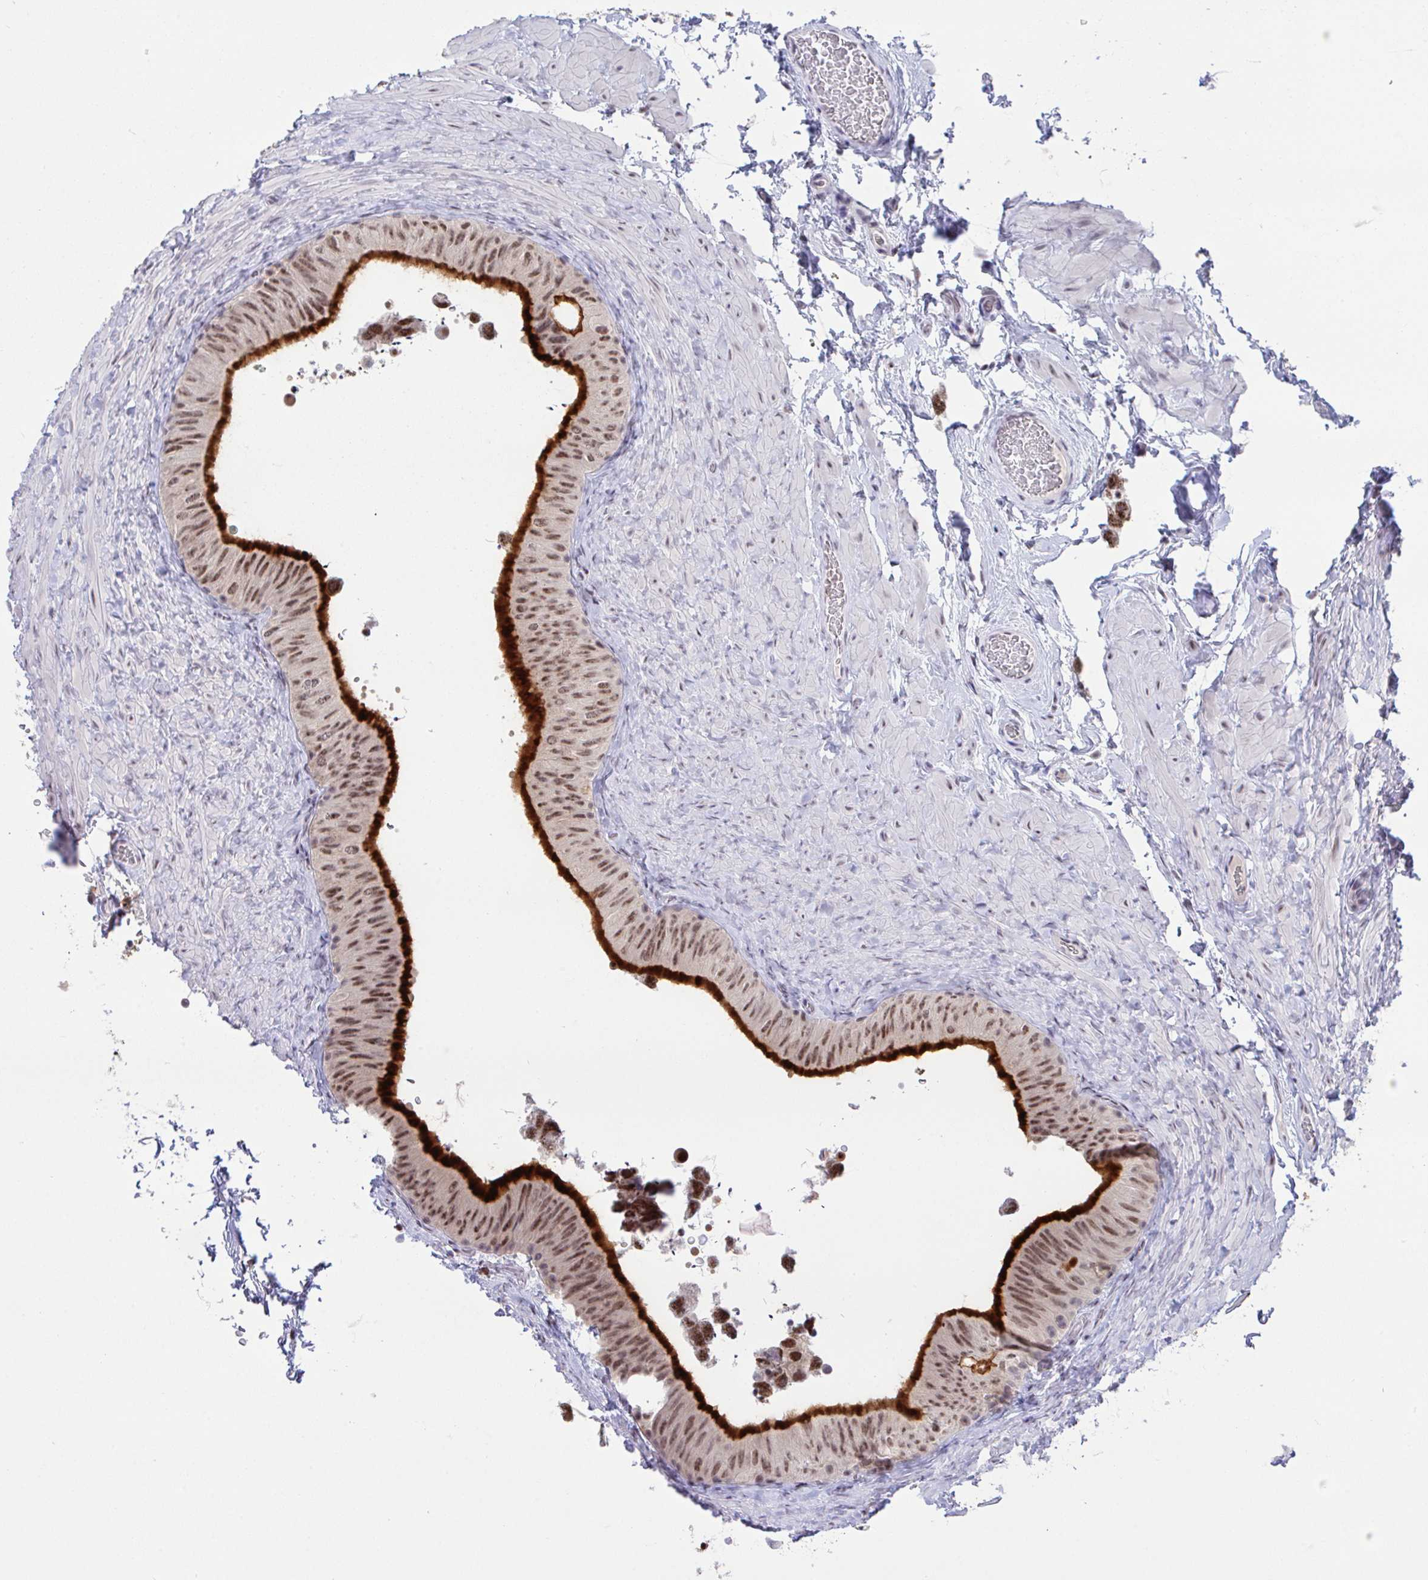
{"staining": {"intensity": "strong", "quantity": "25%-75%", "location": "cytoplasmic/membranous,nuclear"}, "tissue": "epididymis", "cell_type": "Glandular cells", "image_type": "normal", "snomed": [{"axis": "morphology", "description": "Normal tissue, NOS"}, {"axis": "topography", "description": "Epididymis, spermatic cord, NOS"}, {"axis": "topography", "description": "Epididymis"}], "caption": "Human epididymis stained for a protein (brown) exhibits strong cytoplasmic/membranous,nuclear positive staining in approximately 25%-75% of glandular cells.", "gene": "OR6K3", "patient": {"sex": "male", "age": 31}}